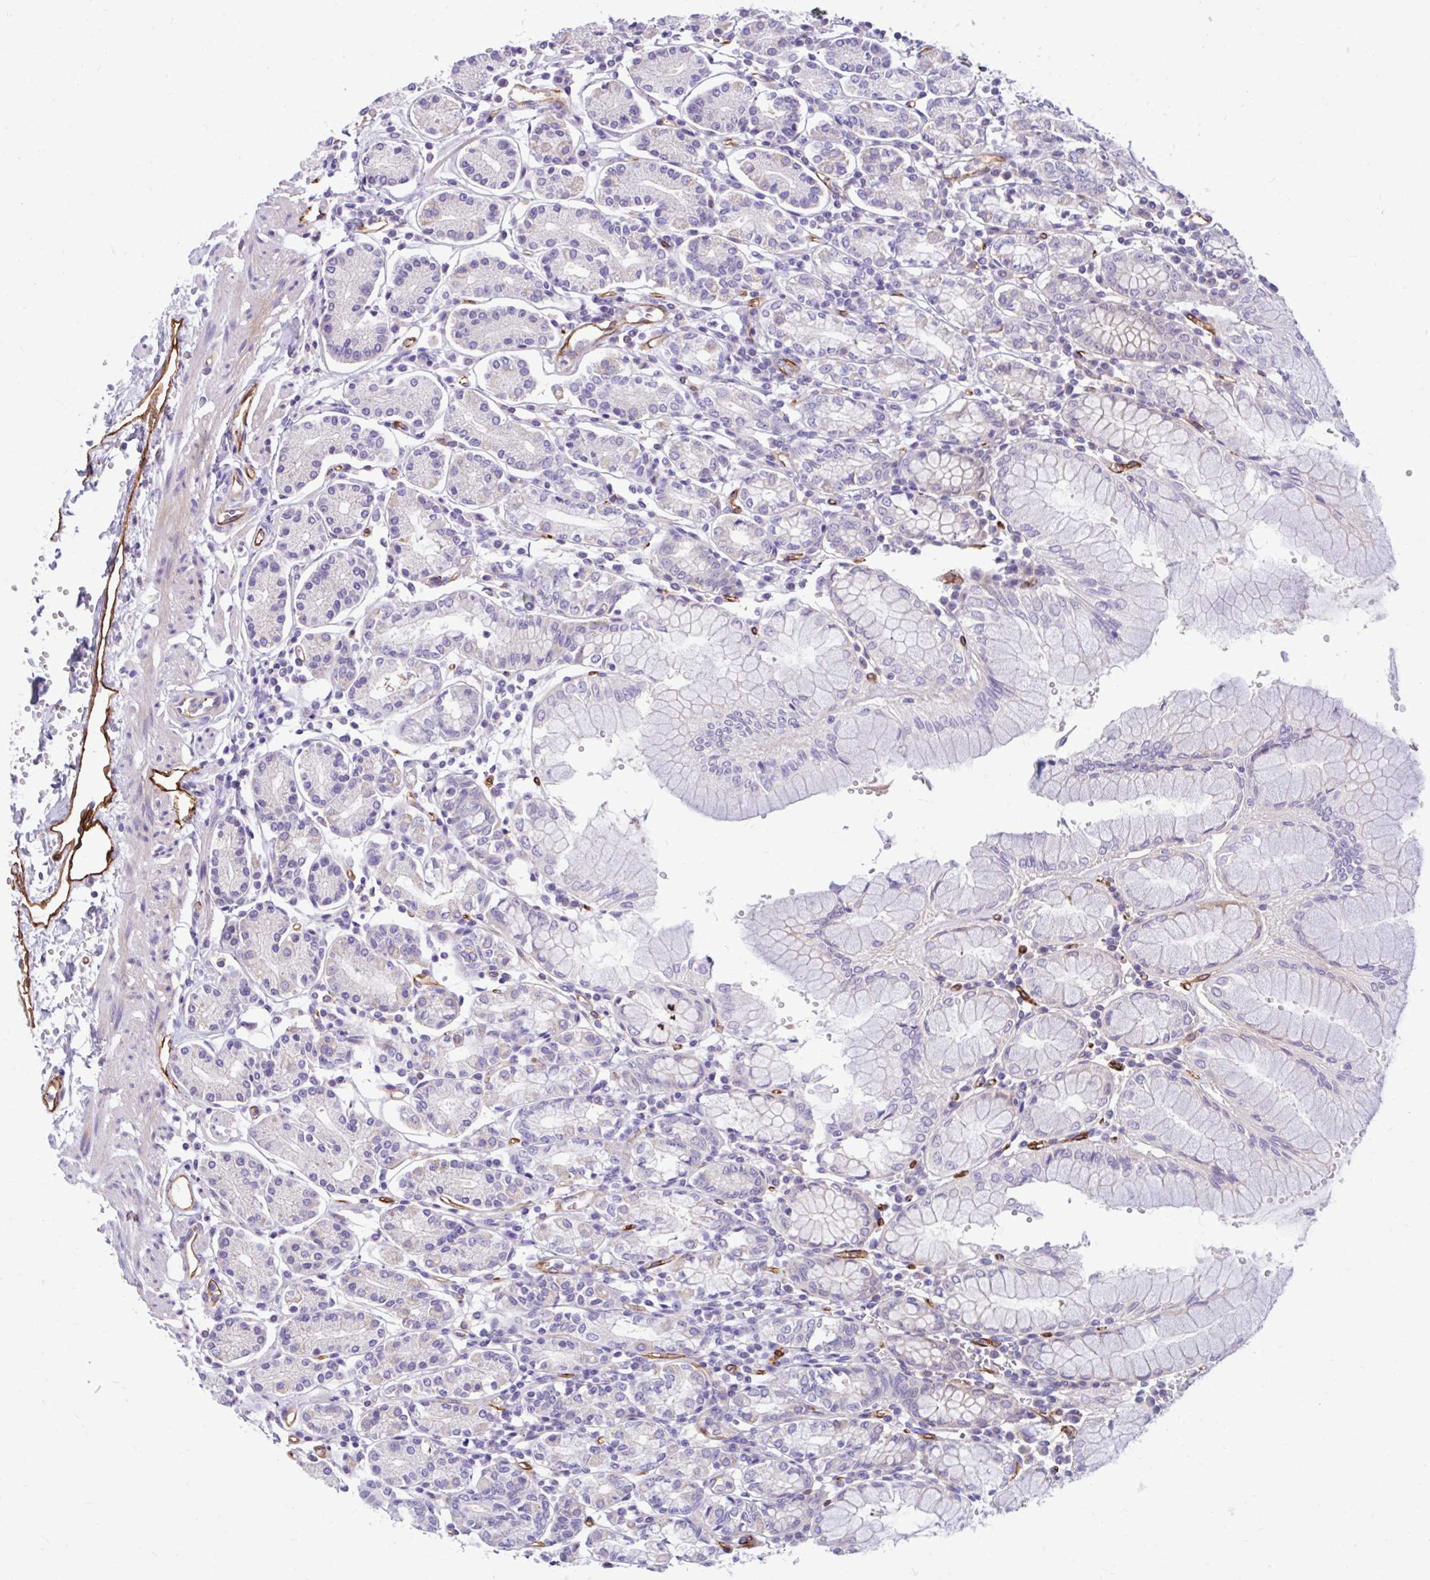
{"staining": {"intensity": "moderate", "quantity": "25%-75%", "location": "cytoplasmic/membranous"}, "tissue": "stomach", "cell_type": "Glandular cells", "image_type": "normal", "snomed": [{"axis": "morphology", "description": "Normal tissue, NOS"}, {"axis": "topography", "description": "Stomach"}], "caption": "Stomach stained with DAB IHC displays medium levels of moderate cytoplasmic/membranous positivity in about 25%-75% of glandular cells.", "gene": "ESPNL", "patient": {"sex": "female", "age": 62}}